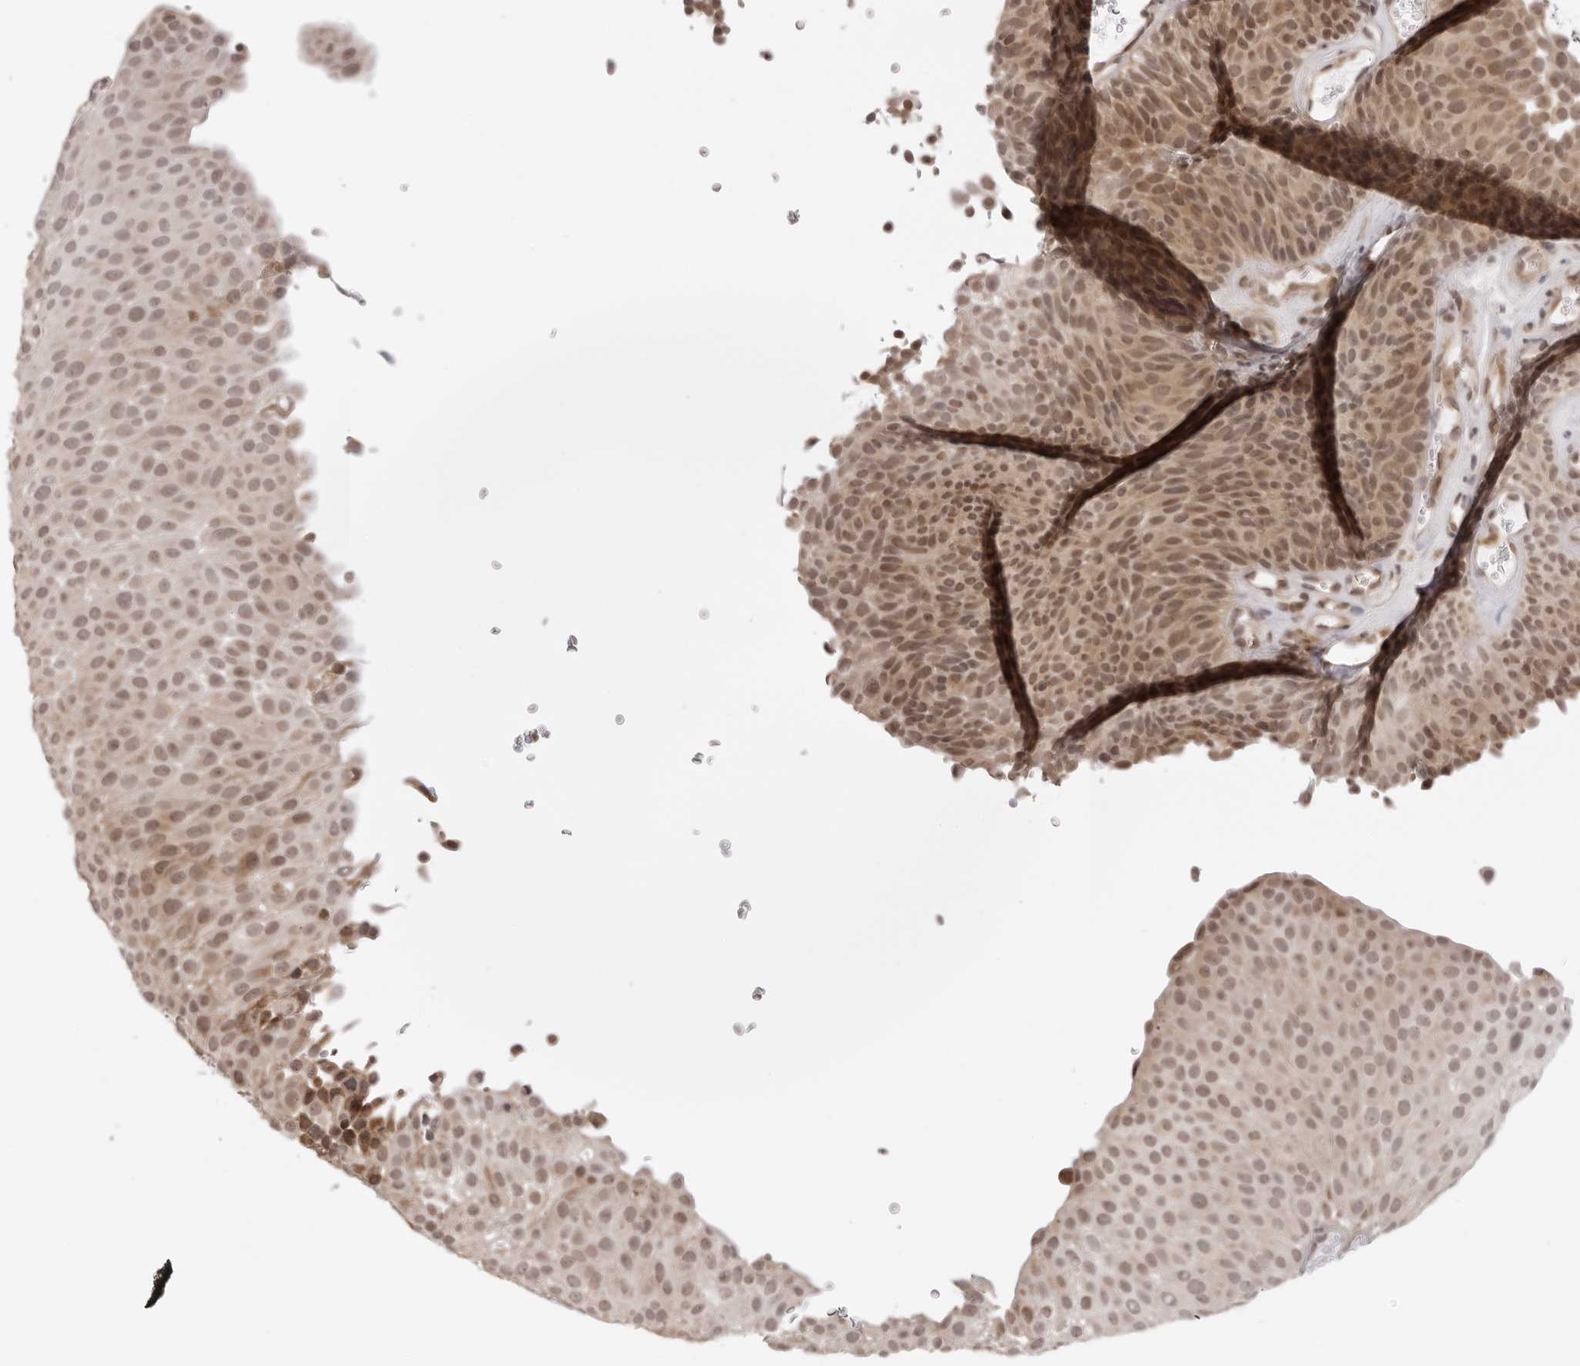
{"staining": {"intensity": "moderate", "quantity": ">75%", "location": "cytoplasmic/membranous,nuclear"}, "tissue": "urothelial cancer", "cell_type": "Tumor cells", "image_type": "cancer", "snomed": [{"axis": "morphology", "description": "Urothelial carcinoma, Low grade"}, {"axis": "topography", "description": "Urinary bladder"}], "caption": "Immunohistochemistry micrograph of neoplastic tissue: urothelial carcinoma (low-grade) stained using immunohistochemistry (IHC) demonstrates medium levels of moderate protein expression localized specifically in the cytoplasmic/membranous and nuclear of tumor cells, appearing as a cytoplasmic/membranous and nuclear brown color.", "gene": "ZC3H11A", "patient": {"sex": "male", "age": 78}}